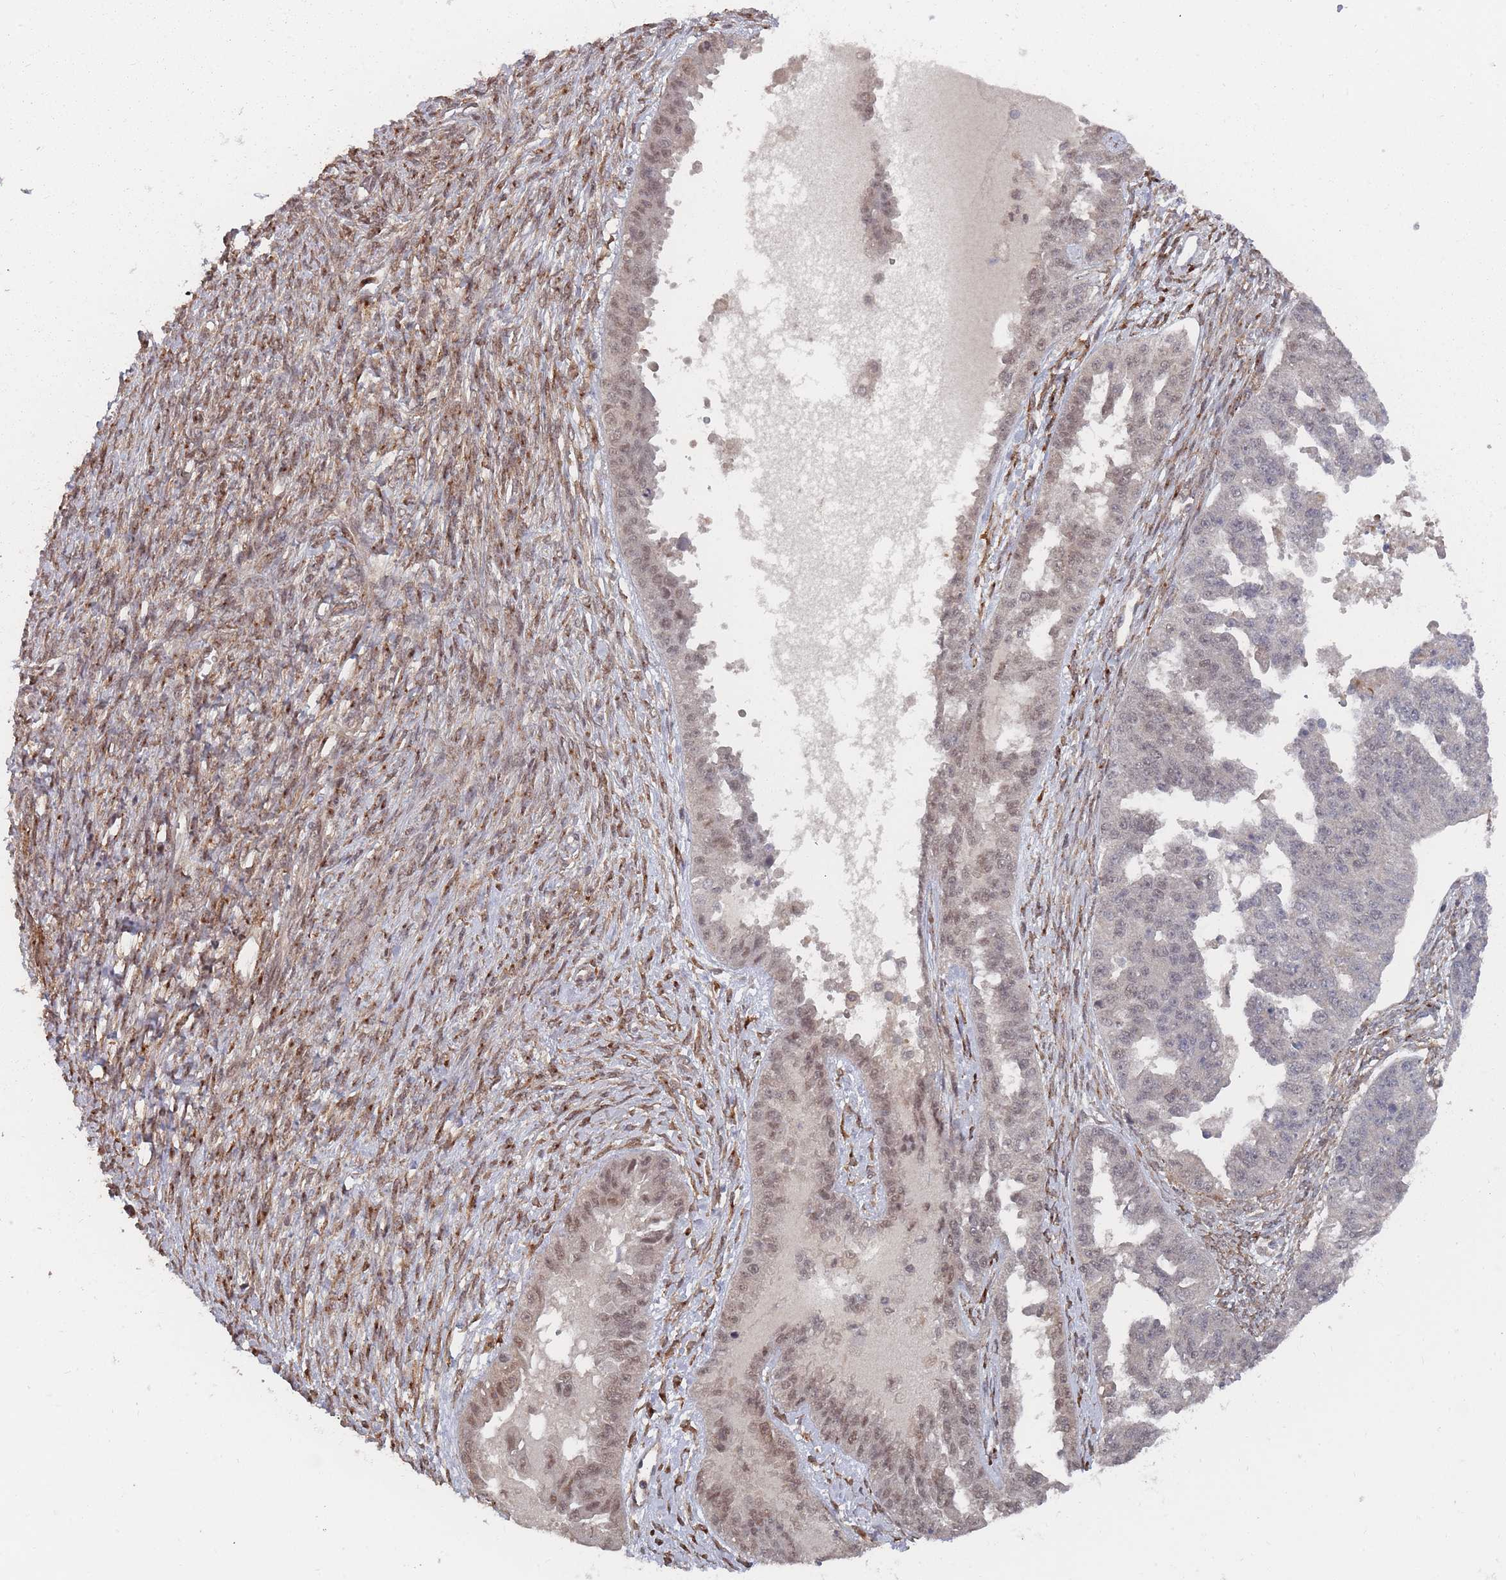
{"staining": {"intensity": "moderate", "quantity": "25%-75%", "location": "nuclear"}, "tissue": "ovarian cancer", "cell_type": "Tumor cells", "image_type": "cancer", "snomed": [{"axis": "morphology", "description": "Cystadenocarcinoma, serous, NOS"}, {"axis": "topography", "description": "Ovary"}], "caption": "Human serous cystadenocarcinoma (ovarian) stained for a protein (brown) demonstrates moderate nuclear positive staining in approximately 25%-75% of tumor cells.", "gene": "CNTRL", "patient": {"sex": "female", "age": 58}}